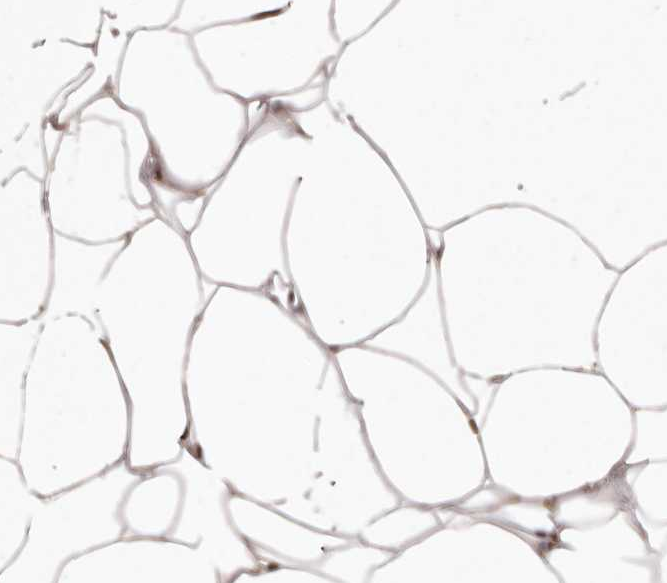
{"staining": {"intensity": "weak", "quantity": ">75%", "location": "cytoplasmic/membranous"}, "tissue": "adipose tissue", "cell_type": "Adipocytes", "image_type": "normal", "snomed": [{"axis": "morphology", "description": "Normal tissue, NOS"}, {"axis": "topography", "description": "Breast"}], "caption": "DAB (3,3'-diaminobenzidine) immunohistochemical staining of benign adipose tissue shows weak cytoplasmic/membranous protein staining in about >75% of adipocytes. (DAB (3,3'-diaminobenzidine) IHC, brown staining for protein, blue staining for nuclei).", "gene": "CHRM2", "patient": {"sex": "female", "age": 23}}